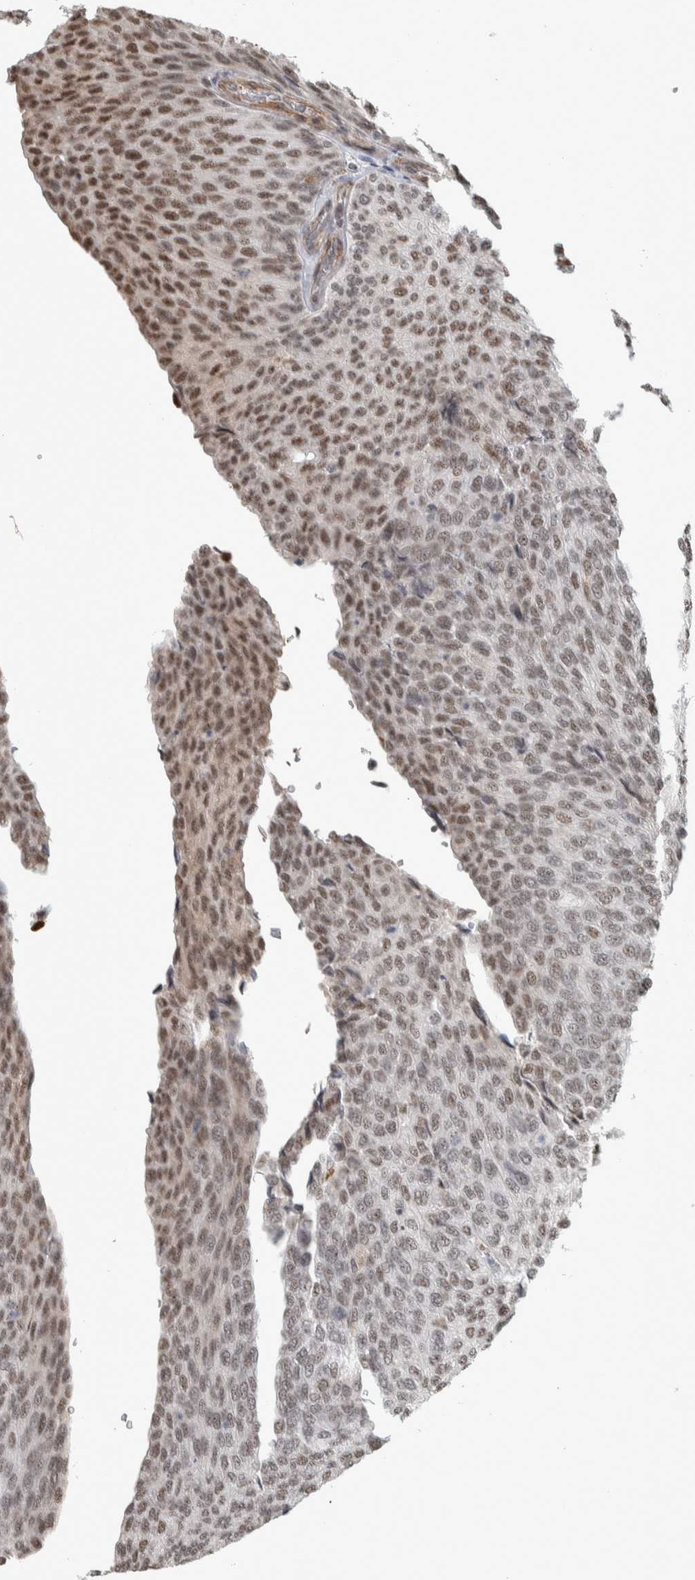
{"staining": {"intensity": "moderate", "quantity": ">75%", "location": "nuclear"}, "tissue": "urothelial cancer", "cell_type": "Tumor cells", "image_type": "cancer", "snomed": [{"axis": "morphology", "description": "Urothelial carcinoma, Low grade"}, {"axis": "topography", "description": "Urinary bladder"}], "caption": "A brown stain highlights moderate nuclear expression of a protein in human urothelial carcinoma (low-grade) tumor cells. Ihc stains the protein of interest in brown and the nuclei are stained blue.", "gene": "DDX42", "patient": {"sex": "female", "age": 79}}